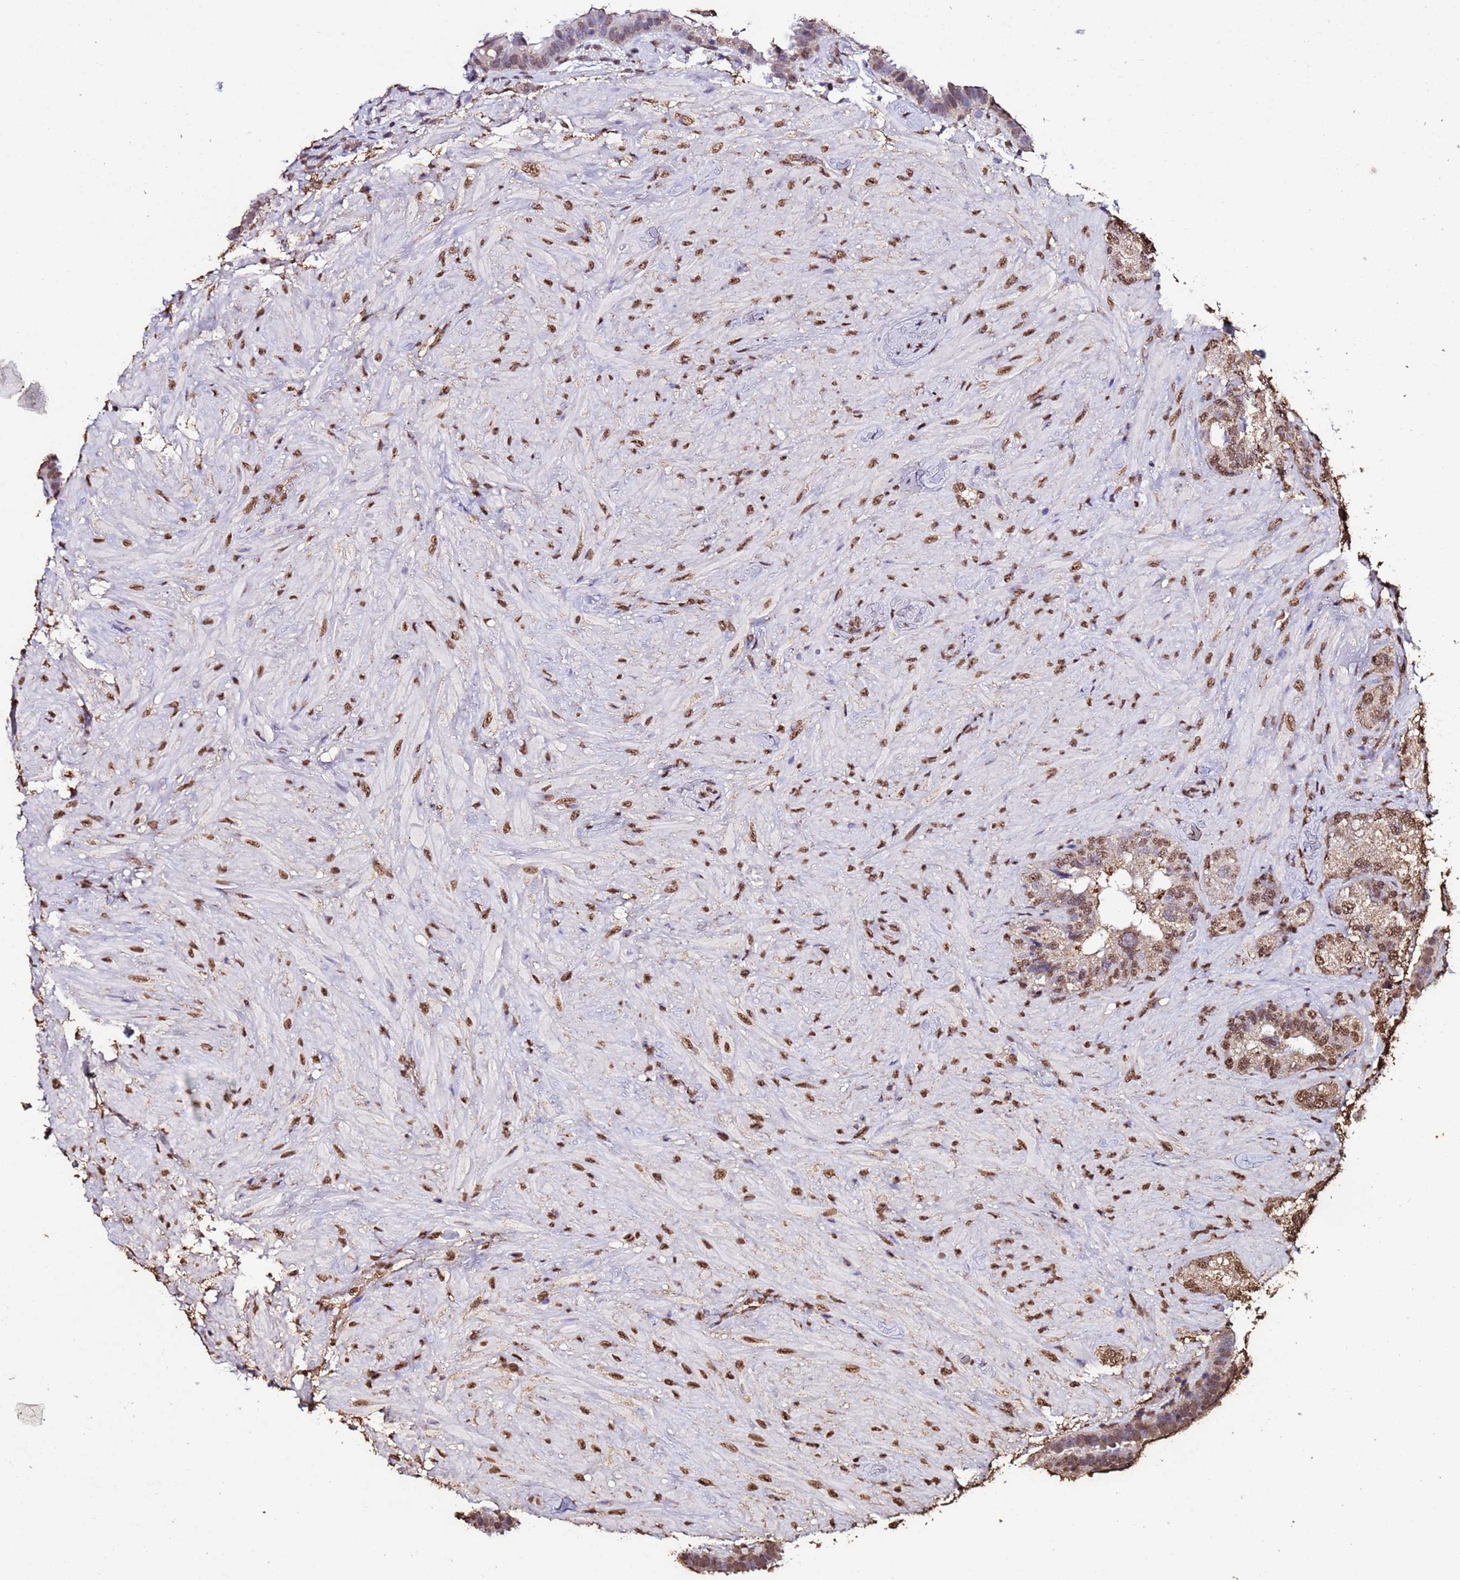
{"staining": {"intensity": "moderate", "quantity": ">75%", "location": "cytoplasmic/membranous,nuclear"}, "tissue": "seminal vesicle", "cell_type": "Glandular cells", "image_type": "normal", "snomed": [{"axis": "morphology", "description": "Normal tissue, NOS"}, {"axis": "topography", "description": "Seminal veicle"}, {"axis": "topography", "description": "Peripheral nerve tissue"}], "caption": "An image of human seminal vesicle stained for a protein demonstrates moderate cytoplasmic/membranous,nuclear brown staining in glandular cells.", "gene": "TRIP6", "patient": {"sex": "male", "age": 67}}